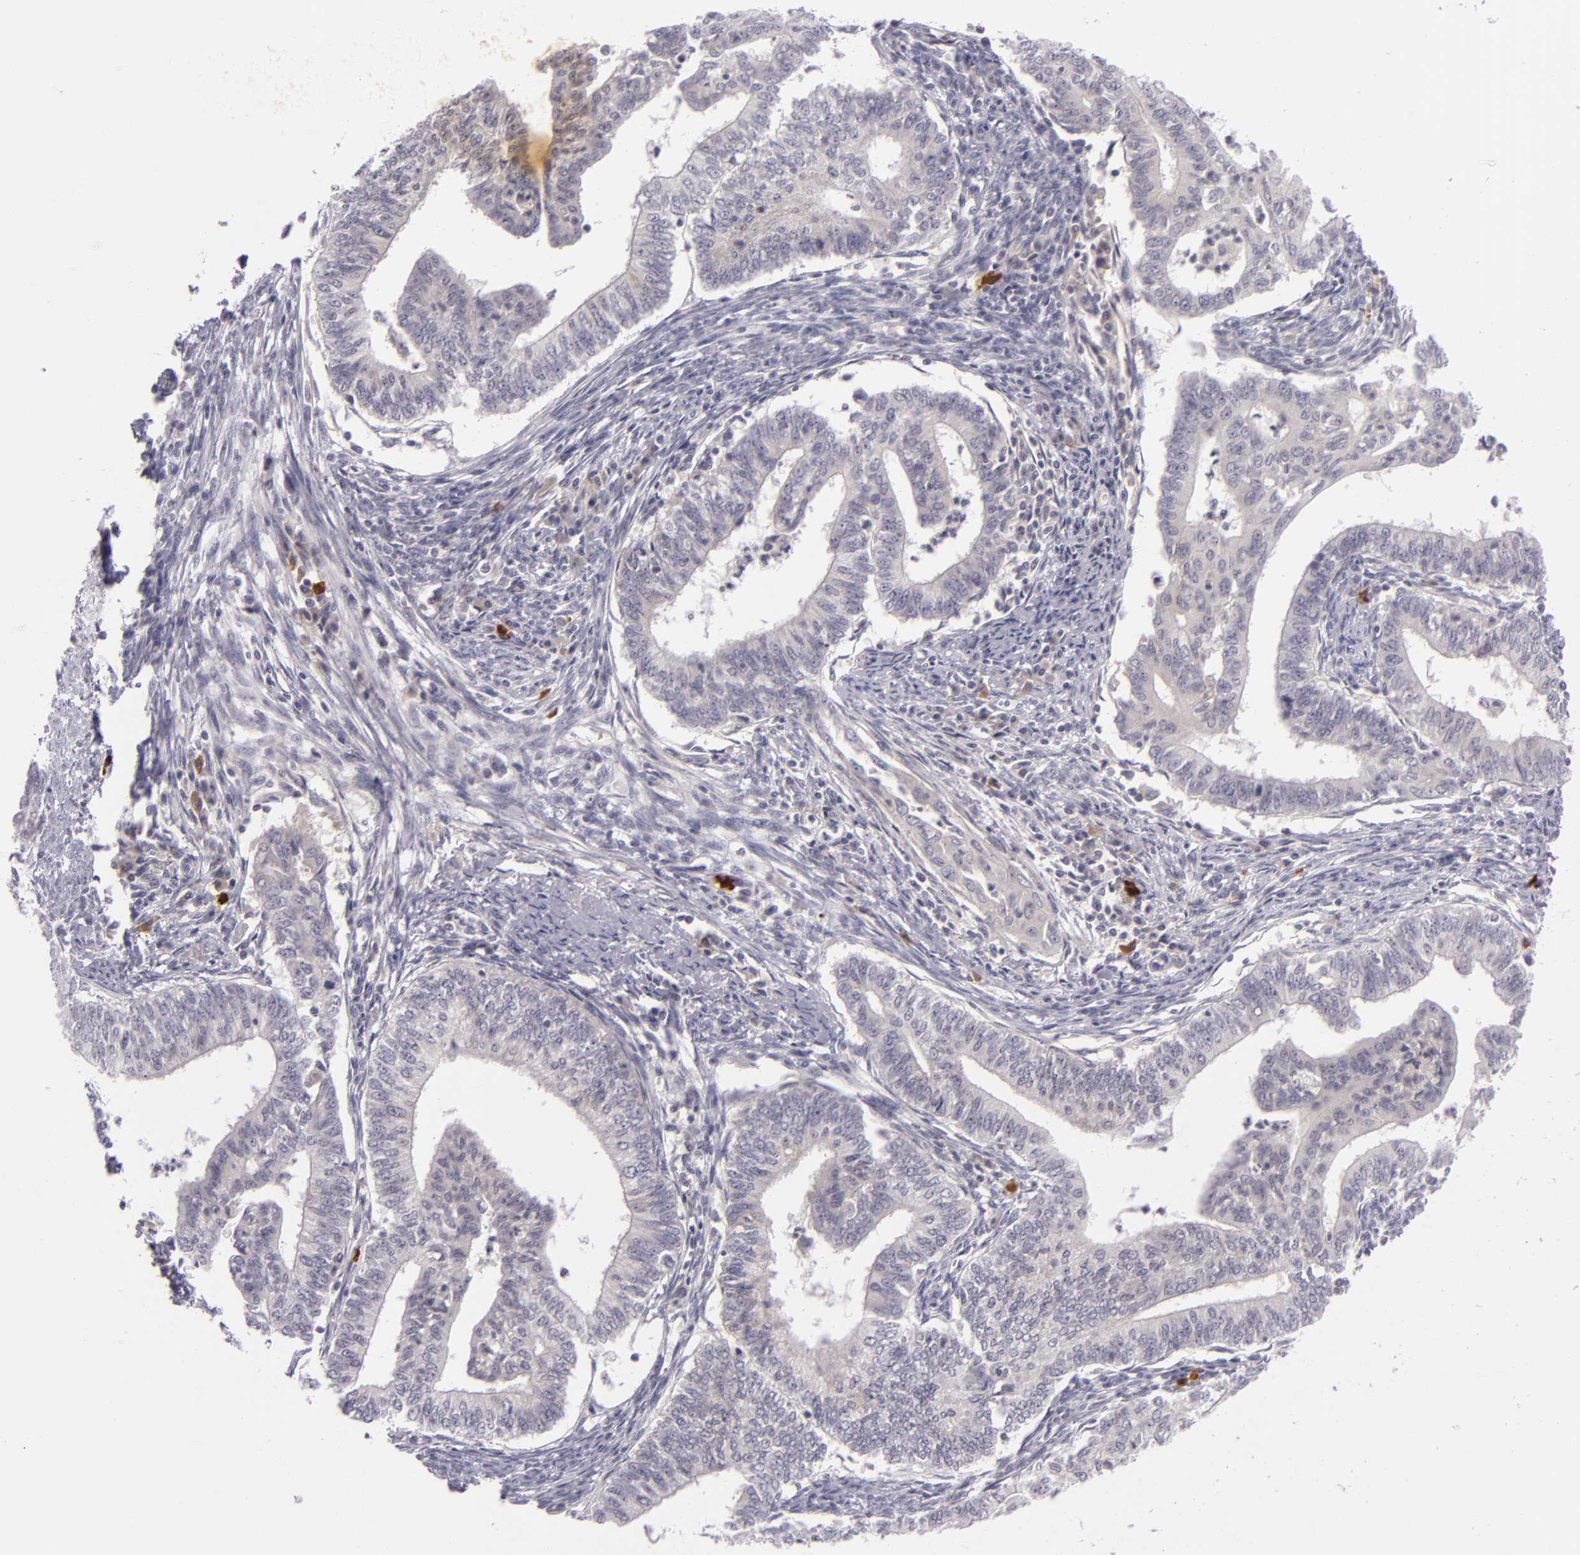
{"staining": {"intensity": "negative", "quantity": "none", "location": "none"}, "tissue": "endometrial cancer", "cell_type": "Tumor cells", "image_type": "cancer", "snomed": [{"axis": "morphology", "description": "Adenocarcinoma, NOS"}, {"axis": "topography", "description": "Endometrium"}], "caption": "This is a image of immunohistochemistry staining of endometrial cancer (adenocarcinoma), which shows no positivity in tumor cells.", "gene": "DAG1", "patient": {"sex": "female", "age": 66}}